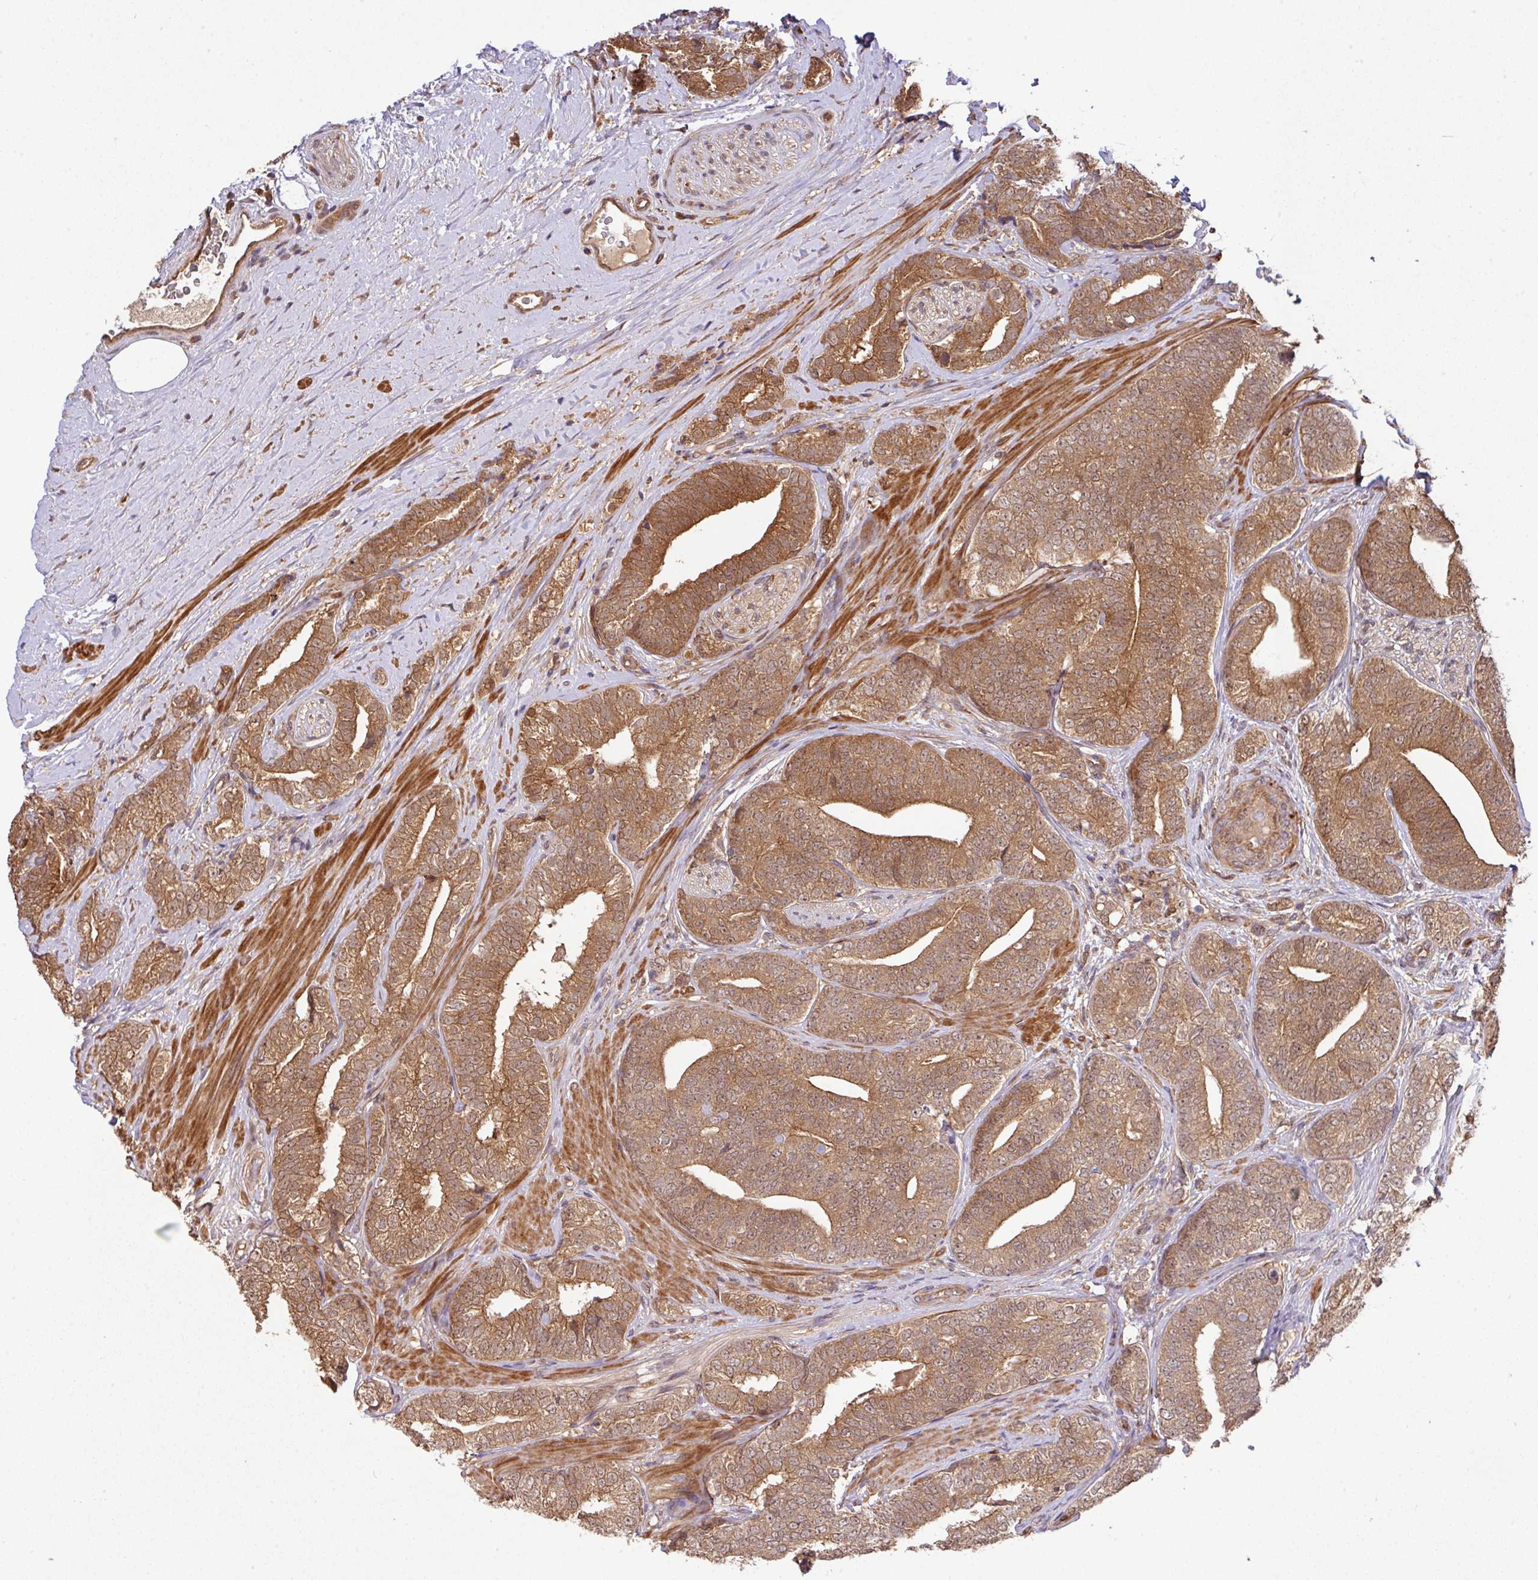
{"staining": {"intensity": "moderate", "quantity": ">75%", "location": "cytoplasmic/membranous,nuclear"}, "tissue": "prostate cancer", "cell_type": "Tumor cells", "image_type": "cancer", "snomed": [{"axis": "morphology", "description": "Adenocarcinoma, High grade"}, {"axis": "topography", "description": "Prostate"}], "caption": "Protein expression analysis of prostate cancer exhibits moderate cytoplasmic/membranous and nuclear staining in about >75% of tumor cells.", "gene": "ARPIN", "patient": {"sex": "male", "age": 72}}